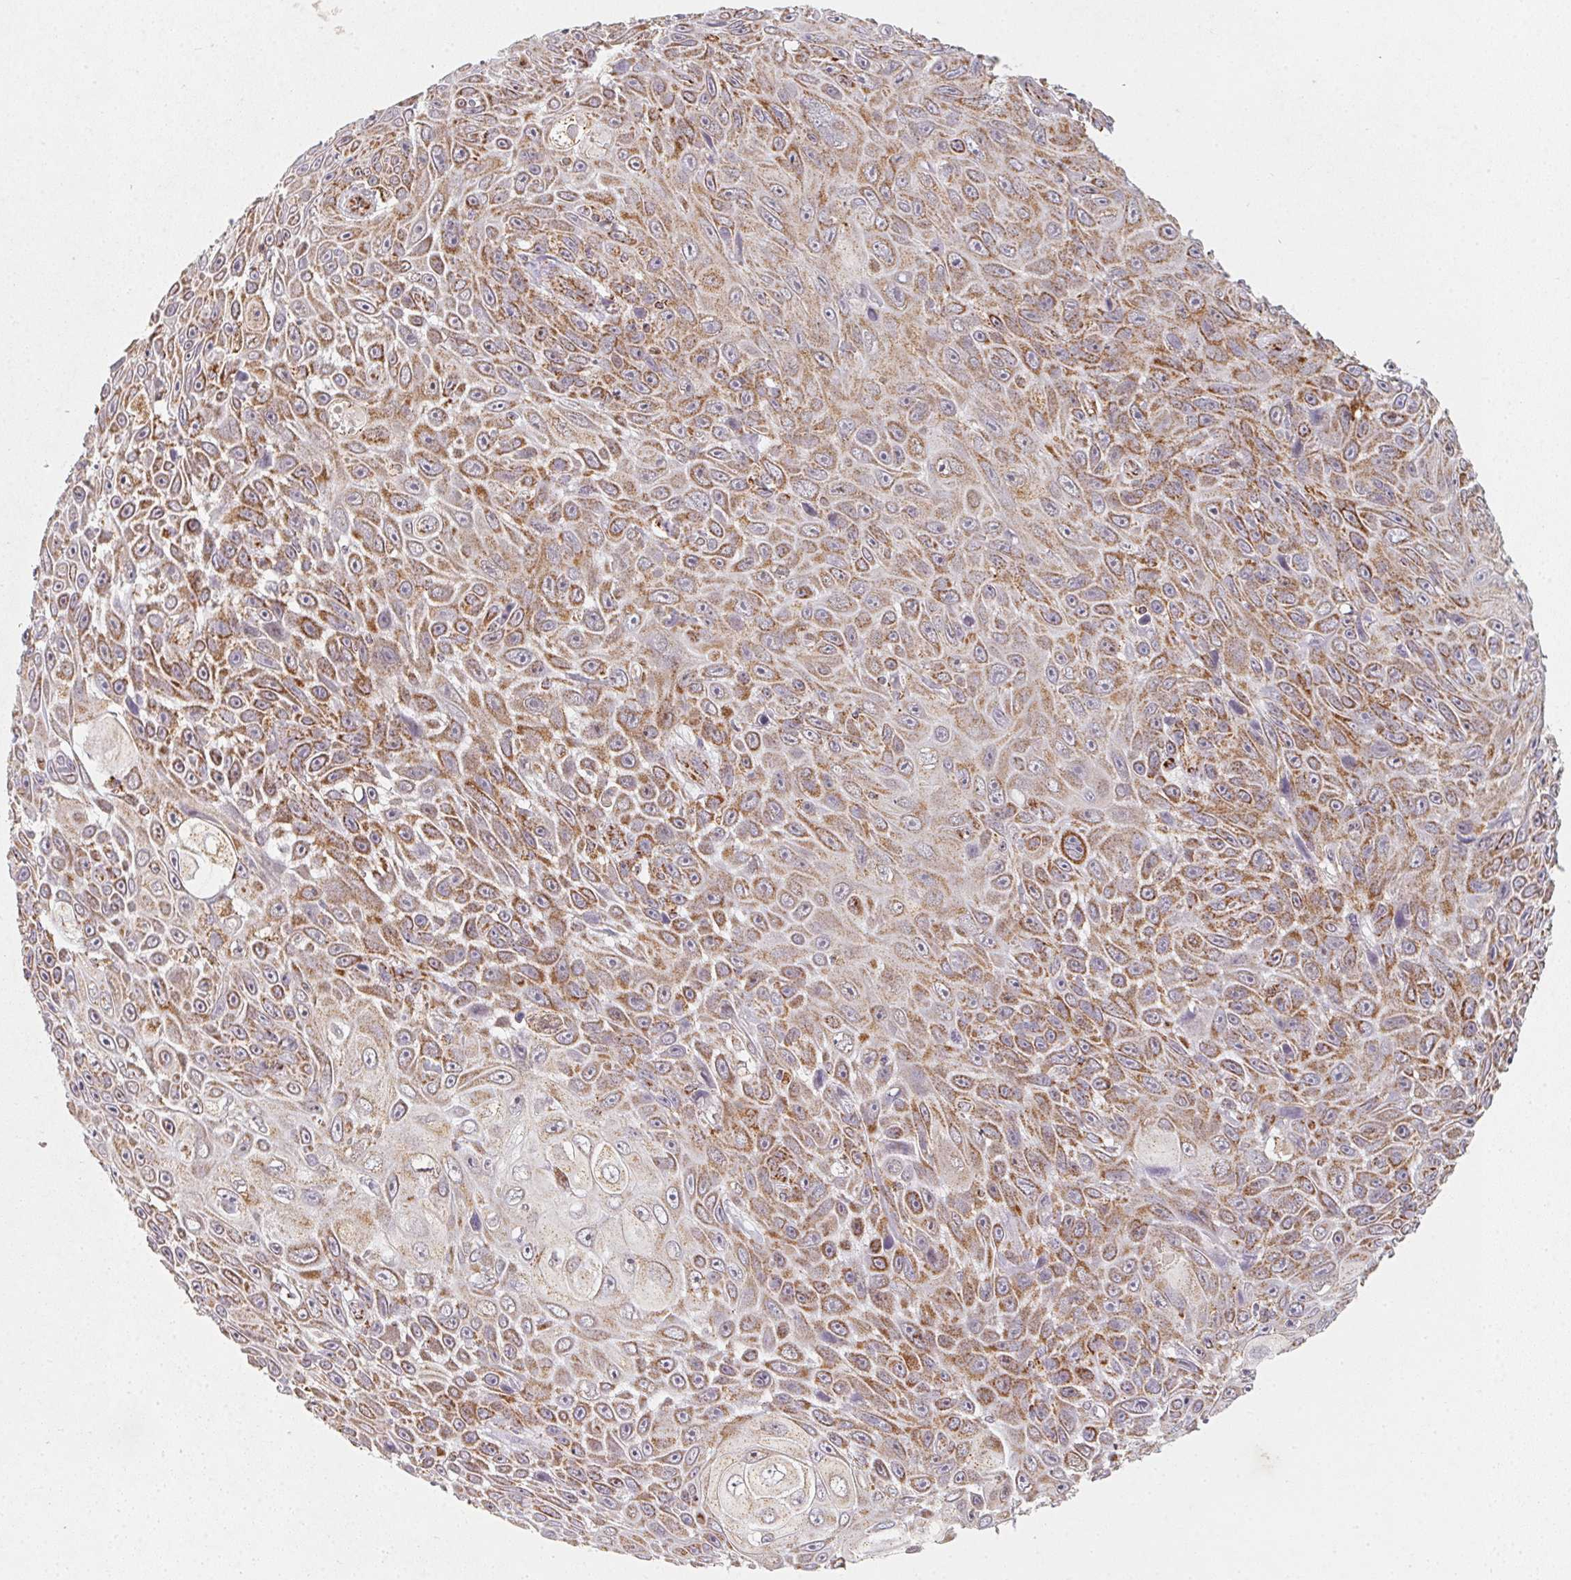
{"staining": {"intensity": "moderate", "quantity": ">75%", "location": "cytoplasmic/membranous"}, "tissue": "skin cancer", "cell_type": "Tumor cells", "image_type": "cancer", "snomed": [{"axis": "morphology", "description": "Squamous cell carcinoma, NOS"}, {"axis": "topography", "description": "Skin"}], "caption": "Squamous cell carcinoma (skin) was stained to show a protein in brown. There is medium levels of moderate cytoplasmic/membranous staining in about >75% of tumor cells.", "gene": "NDUFS6", "patient": {"sex": "male", "age": 82}}